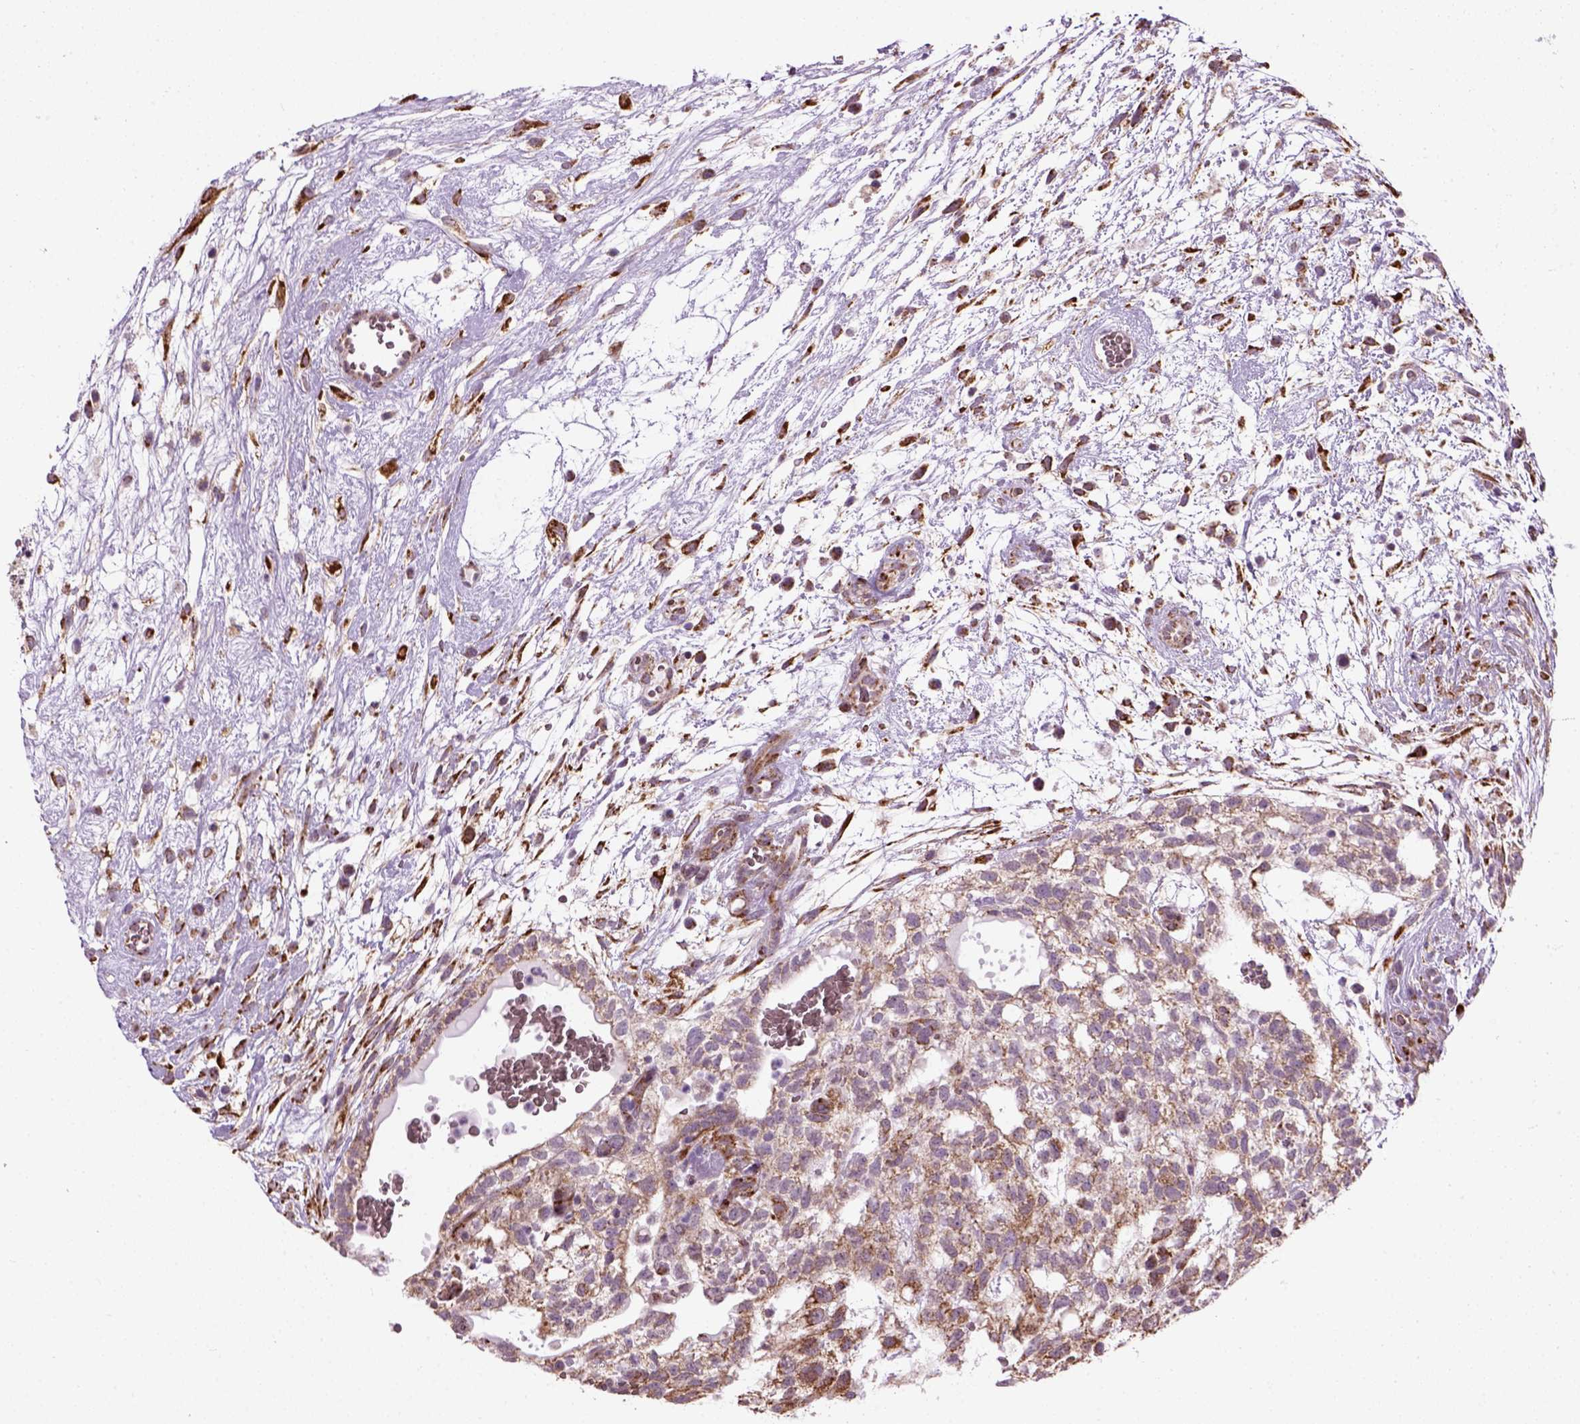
{"staining": {"intensity": "weak", "quantity": ">75%", "location": "cytoplasmic/membranous"}, "tissue": "testis cancer", "cell_type": "Tumor cells", "image_type": "cancer", "snomed": [{"axis": "morphology", "description": "Normal tissue, NOS"}, {"axis": "morphology", "description": "Carcinoma, Embryonal, NOS"}, {"axis": "topography", "description": "Testis"}], "caption": "Testis embryonal carcinoma stained with a protein marker exhibits weak staining in tumor cells.", "gene": "XK", "patient": {"sex": "male", "age": 32}}